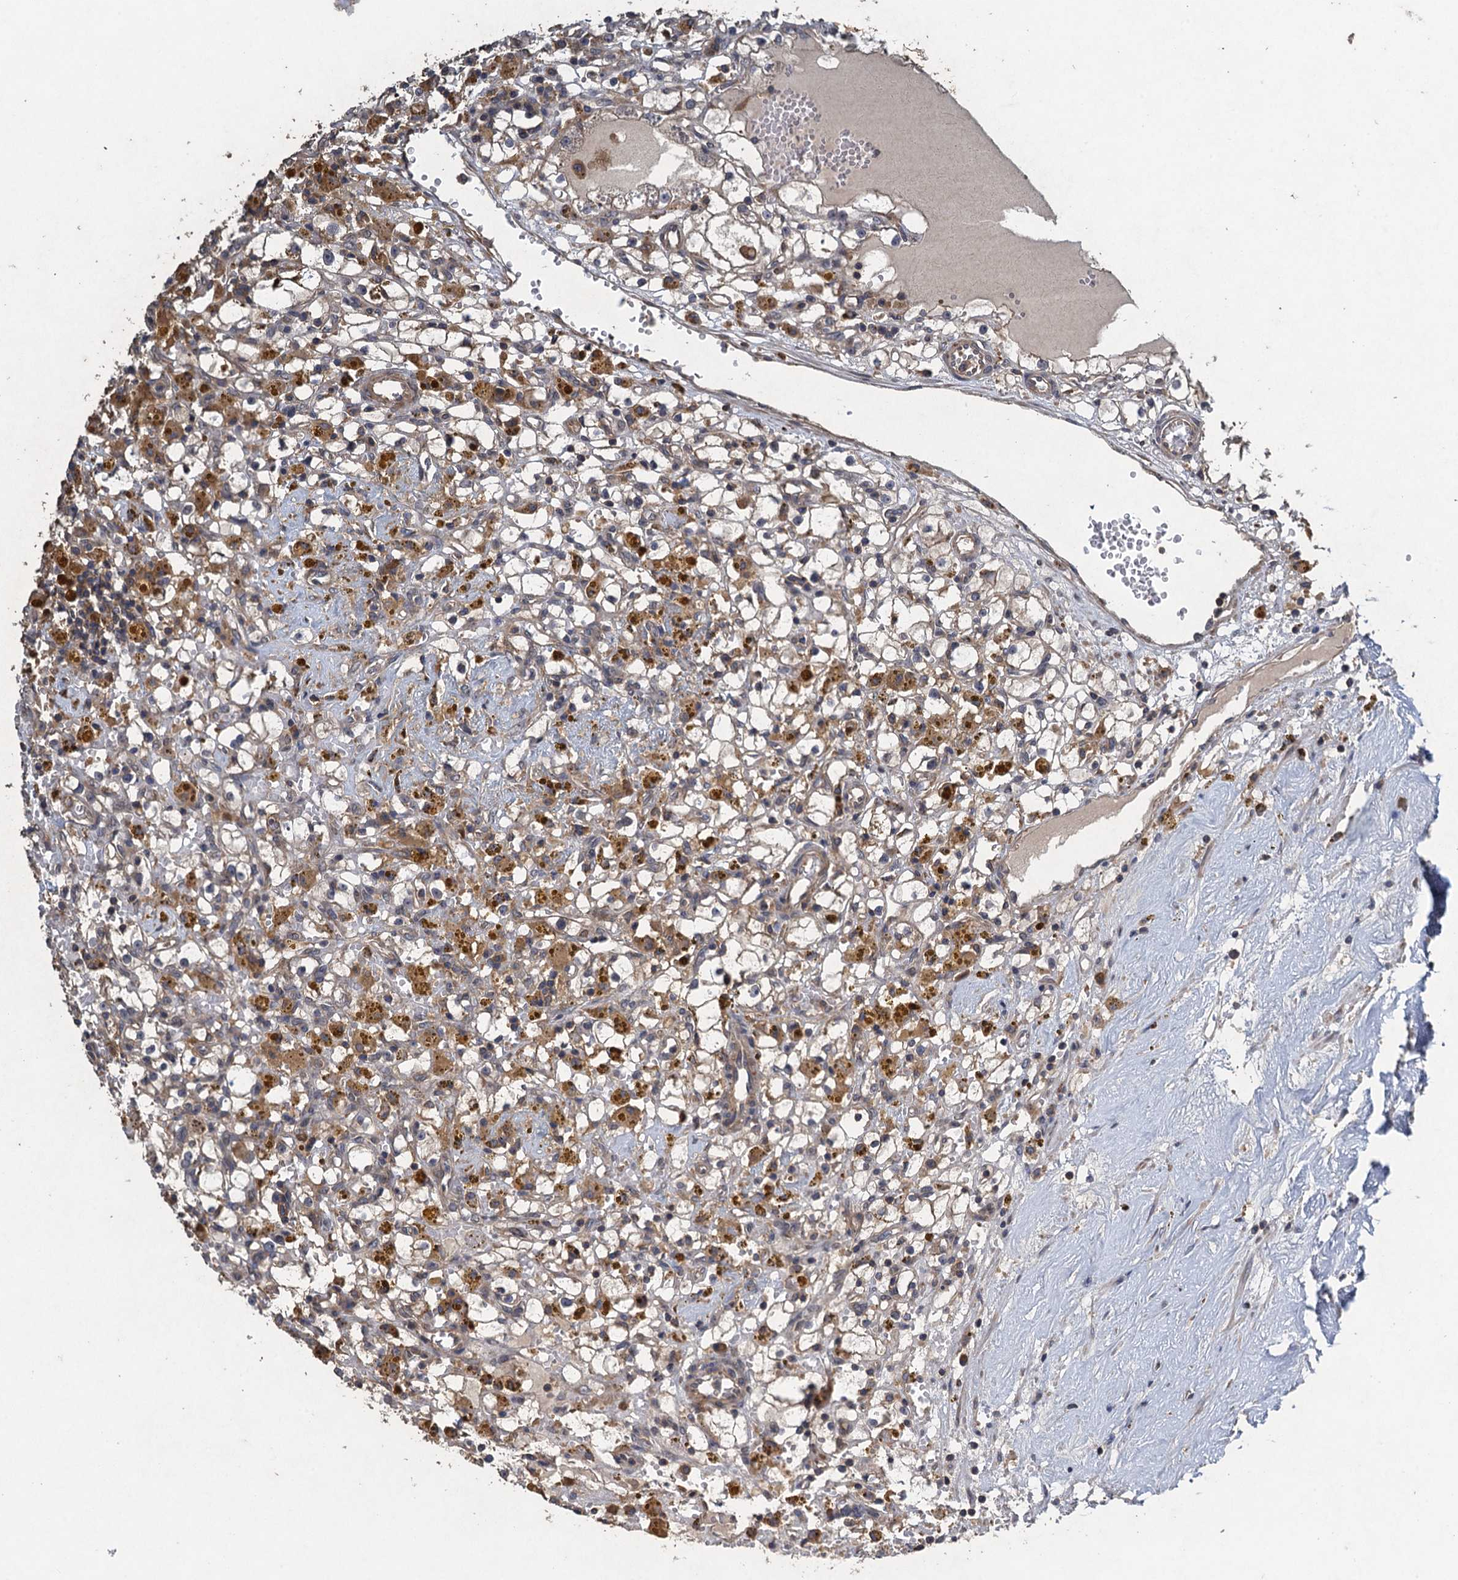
{"staining": {"intensity": "weak", "quantity": "25%-75%", "location": "cytoplasmic/membranous"}, "tissue": "renal cancer", "cell_type": "Tumor cells", "image_type": "cancer", "snomed": [{"axis": "morphology", "description": "Adenocarcinoma, NOS"}, {"axis": "topography", "description": "Kidney"}], "caption": "Tumor cells demonstrate weak cytoplasmic/membranous expression in approximately 25%-75% of cells in renal adenocarcinoma. Nuclei are stained in blue.", "gene": "CNTN5", "patient": {"sex": "male", "age": 56}}